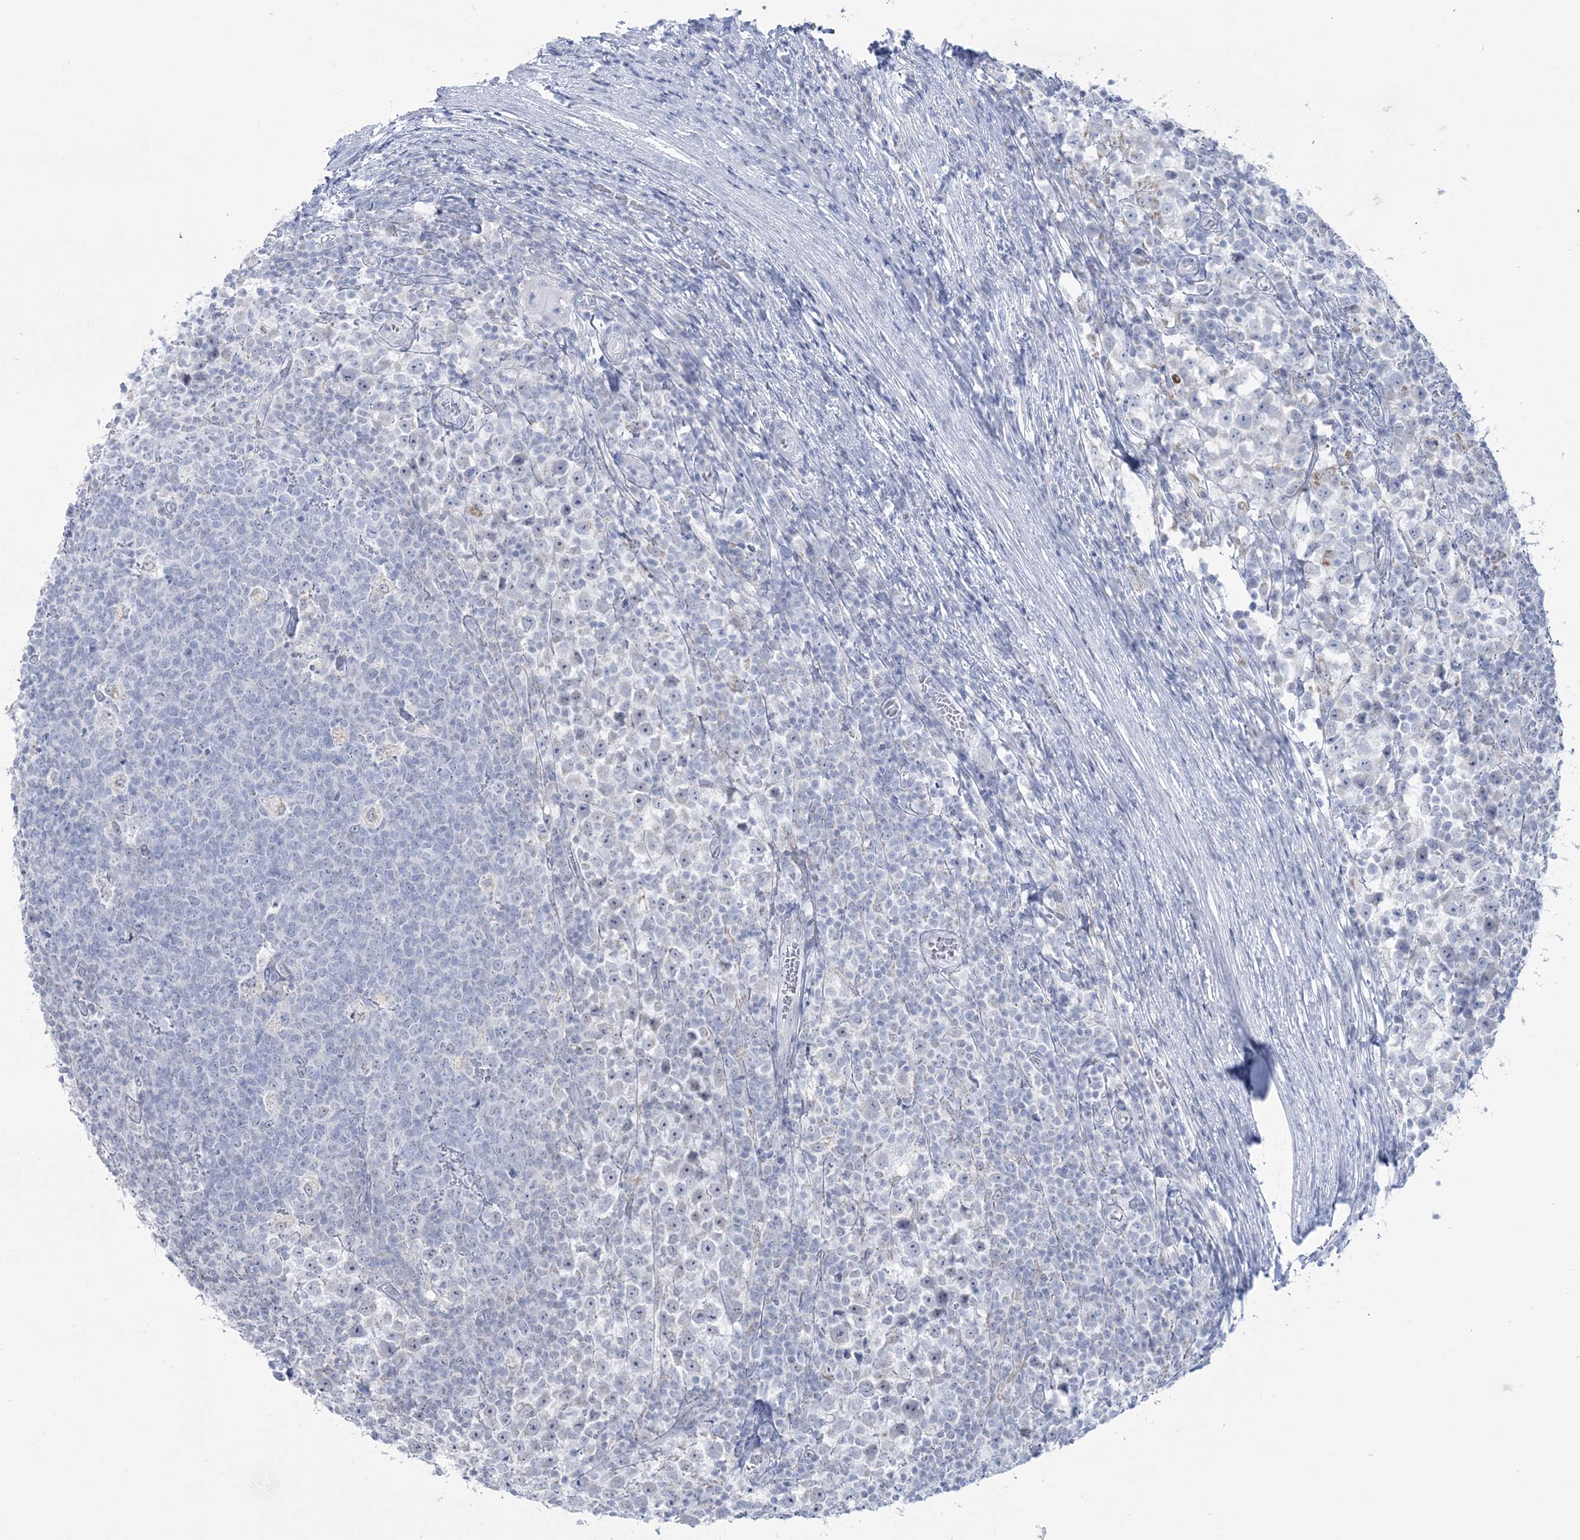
{"staining": {"intensity": "negative", "quantity": "none", "location": "none"}, "tissue": "testis cancer", "cell_type": "Tumor cells", "image_type": "cancer", "snomed": [{"axis": "morphology", "description": "Seminoma, NOS"}, {"axis": "topography", "description": "Testis"}], "caption": "Tumor cells show no significant protein positivity in testis cancer (seminoma).", "gene": "ZNF843", "patient": {"sex": "male", "age": 65}}